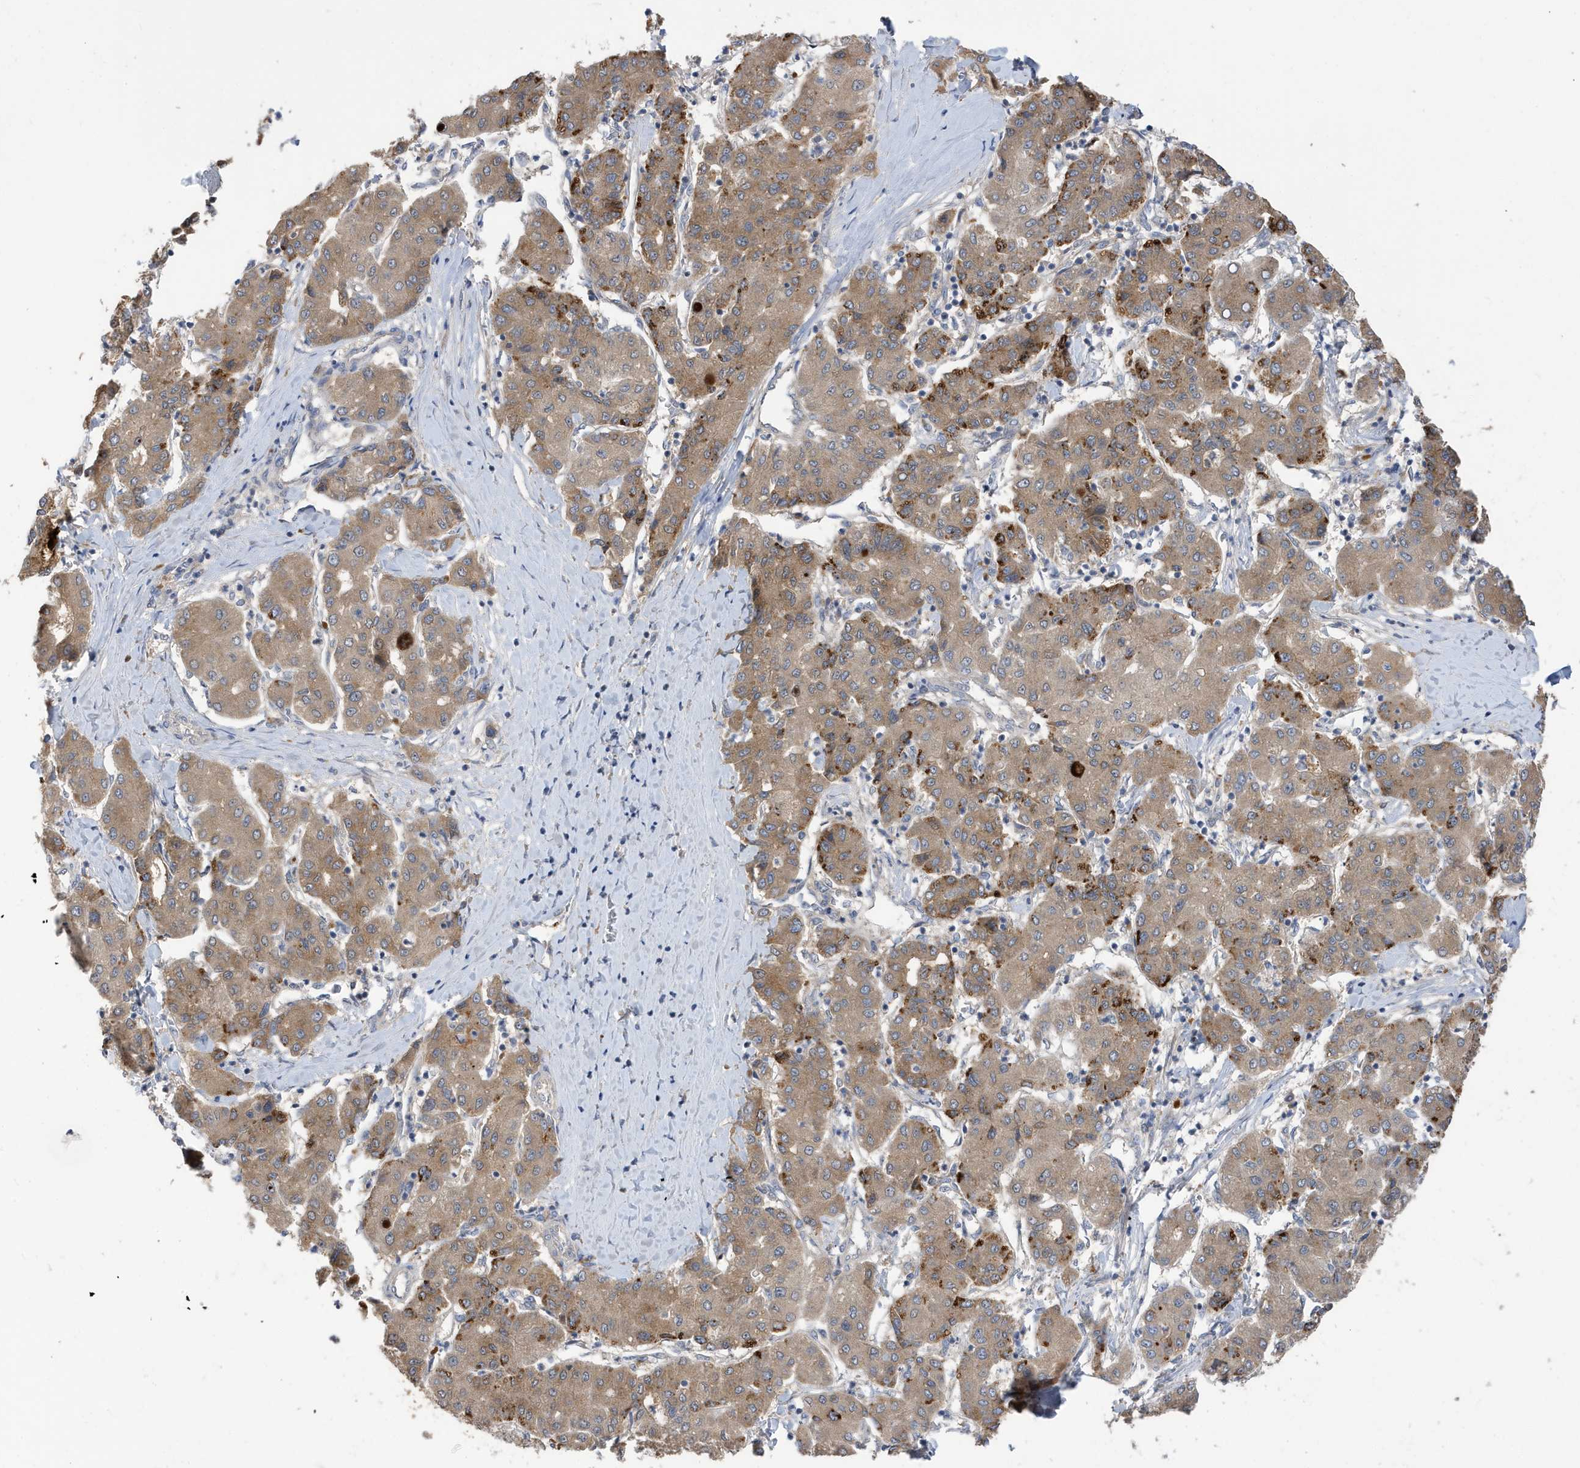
{"staining": {"intensity": "moderate", "quantity": "25%-75%", "location": "cytoplasmic/membranous"}, "tissue": "liver cancer", "cell_type": "Tumor cells", "image_type": "cancer", "snomed": [{"axis": "morphology", "description": "Carcinoma, Hepatocellular, NOS"}, {"axis": "topography", "description": "Liver"}], "caption": "Liver cancer stained with immunohistochemistry (IHC) displays moderate cytoplasmic/membranous expression in approximately 25%-75% of tumor cells.", "gene": "LAPTM4A", "patient": {"sex": "male", "age": 65}}